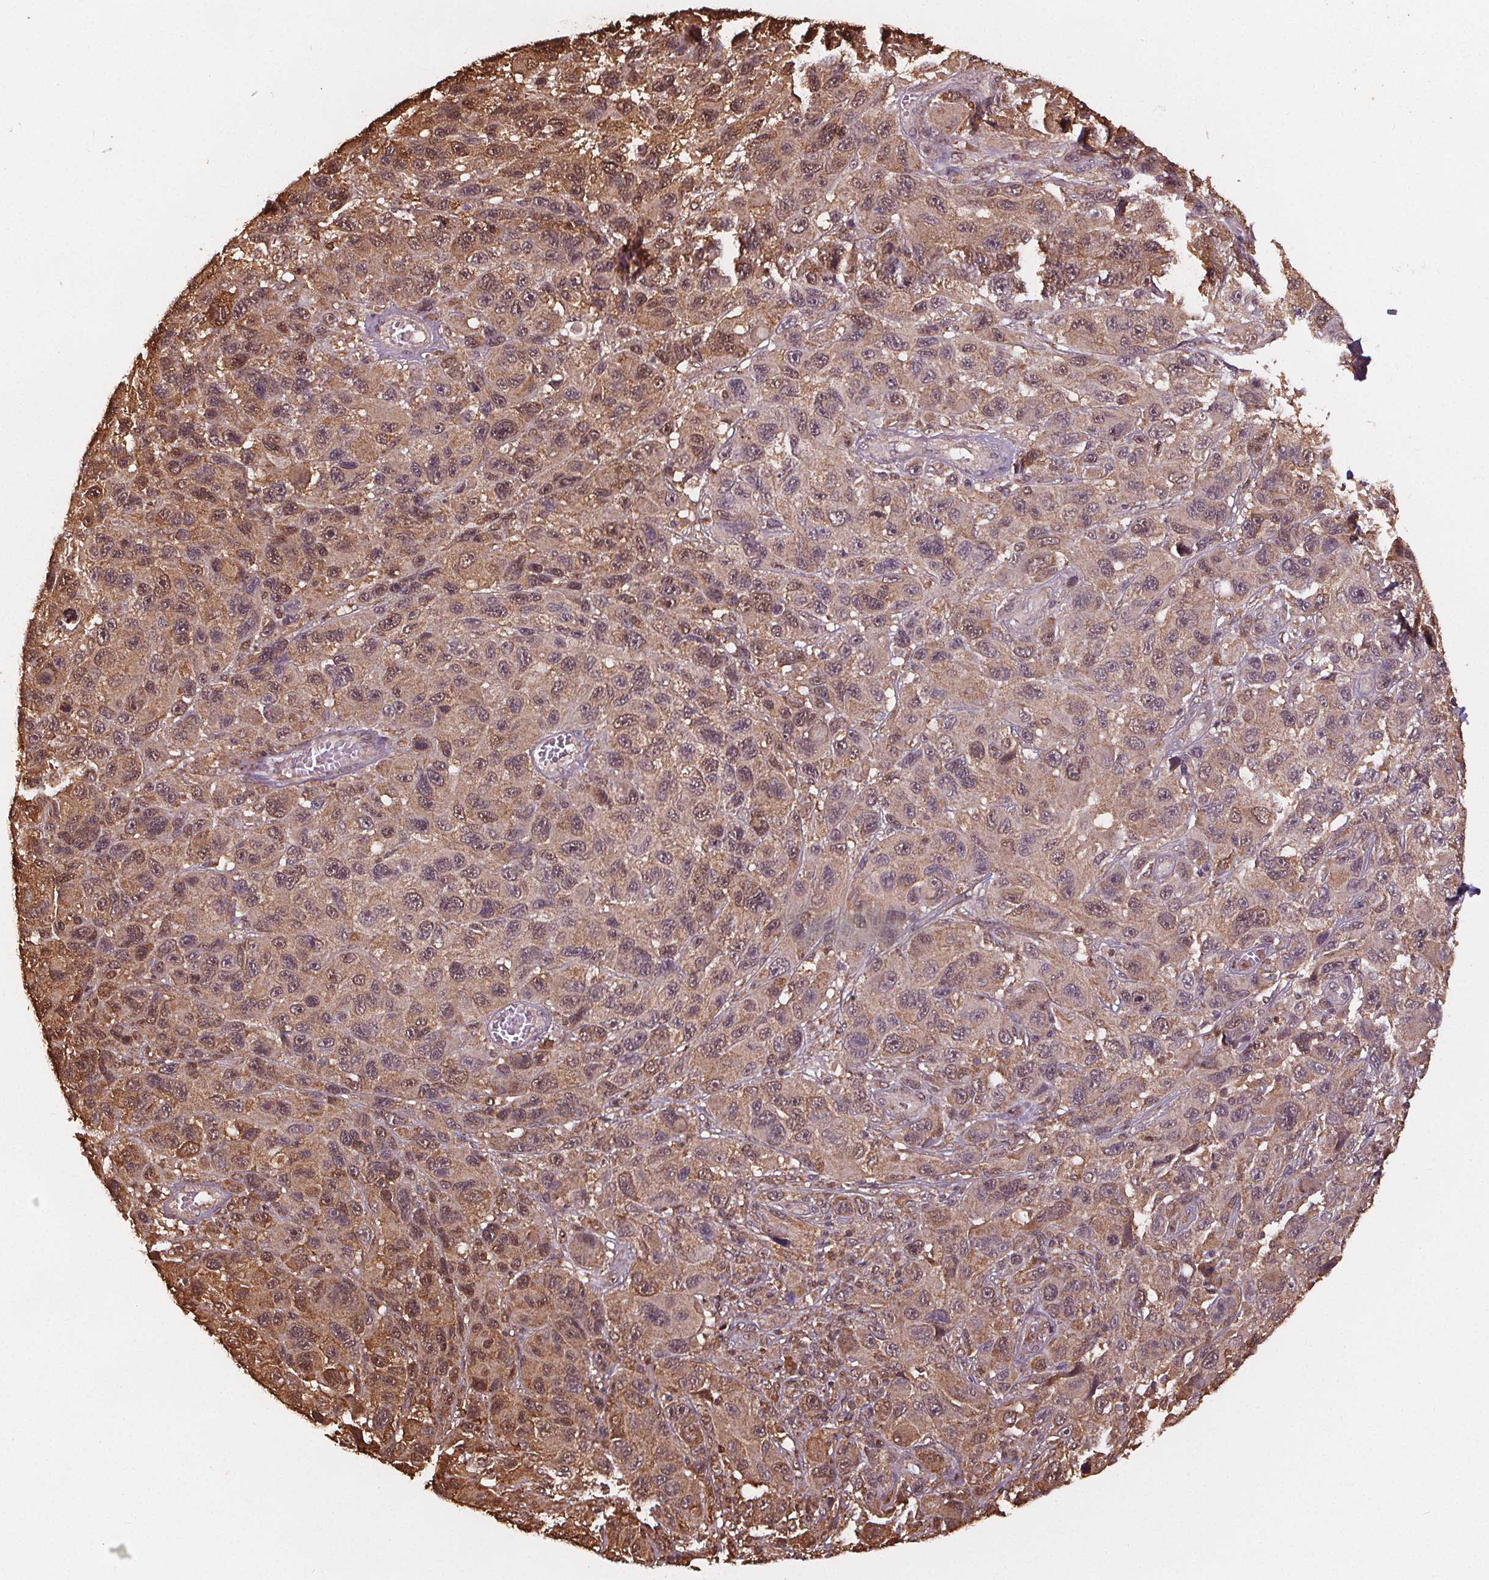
{"staining": {"intensity": "moderate", "quantity": ">75%", "location": "cytoplasmic/membranous,nuclear"}, "tissue": "melanoma", "cell_type": "Tumor cells", "image_type": "cancer", "snomed": [{"axis": "morphology", "description": "Malignant melanoma, NOS"}, {"axis": "topography", "description": "Skin"}], "caption": "Melanoma stained with DAB (3,3'-diaminobenzidine) immunohistochemistry (IHC) exhibits medium levels of moderate cytoplasmic/membranous and nuclear staining in about >75% of tumor cells.", "gene": "ENO1", "patient": {"sex": "male", "age": 53}}